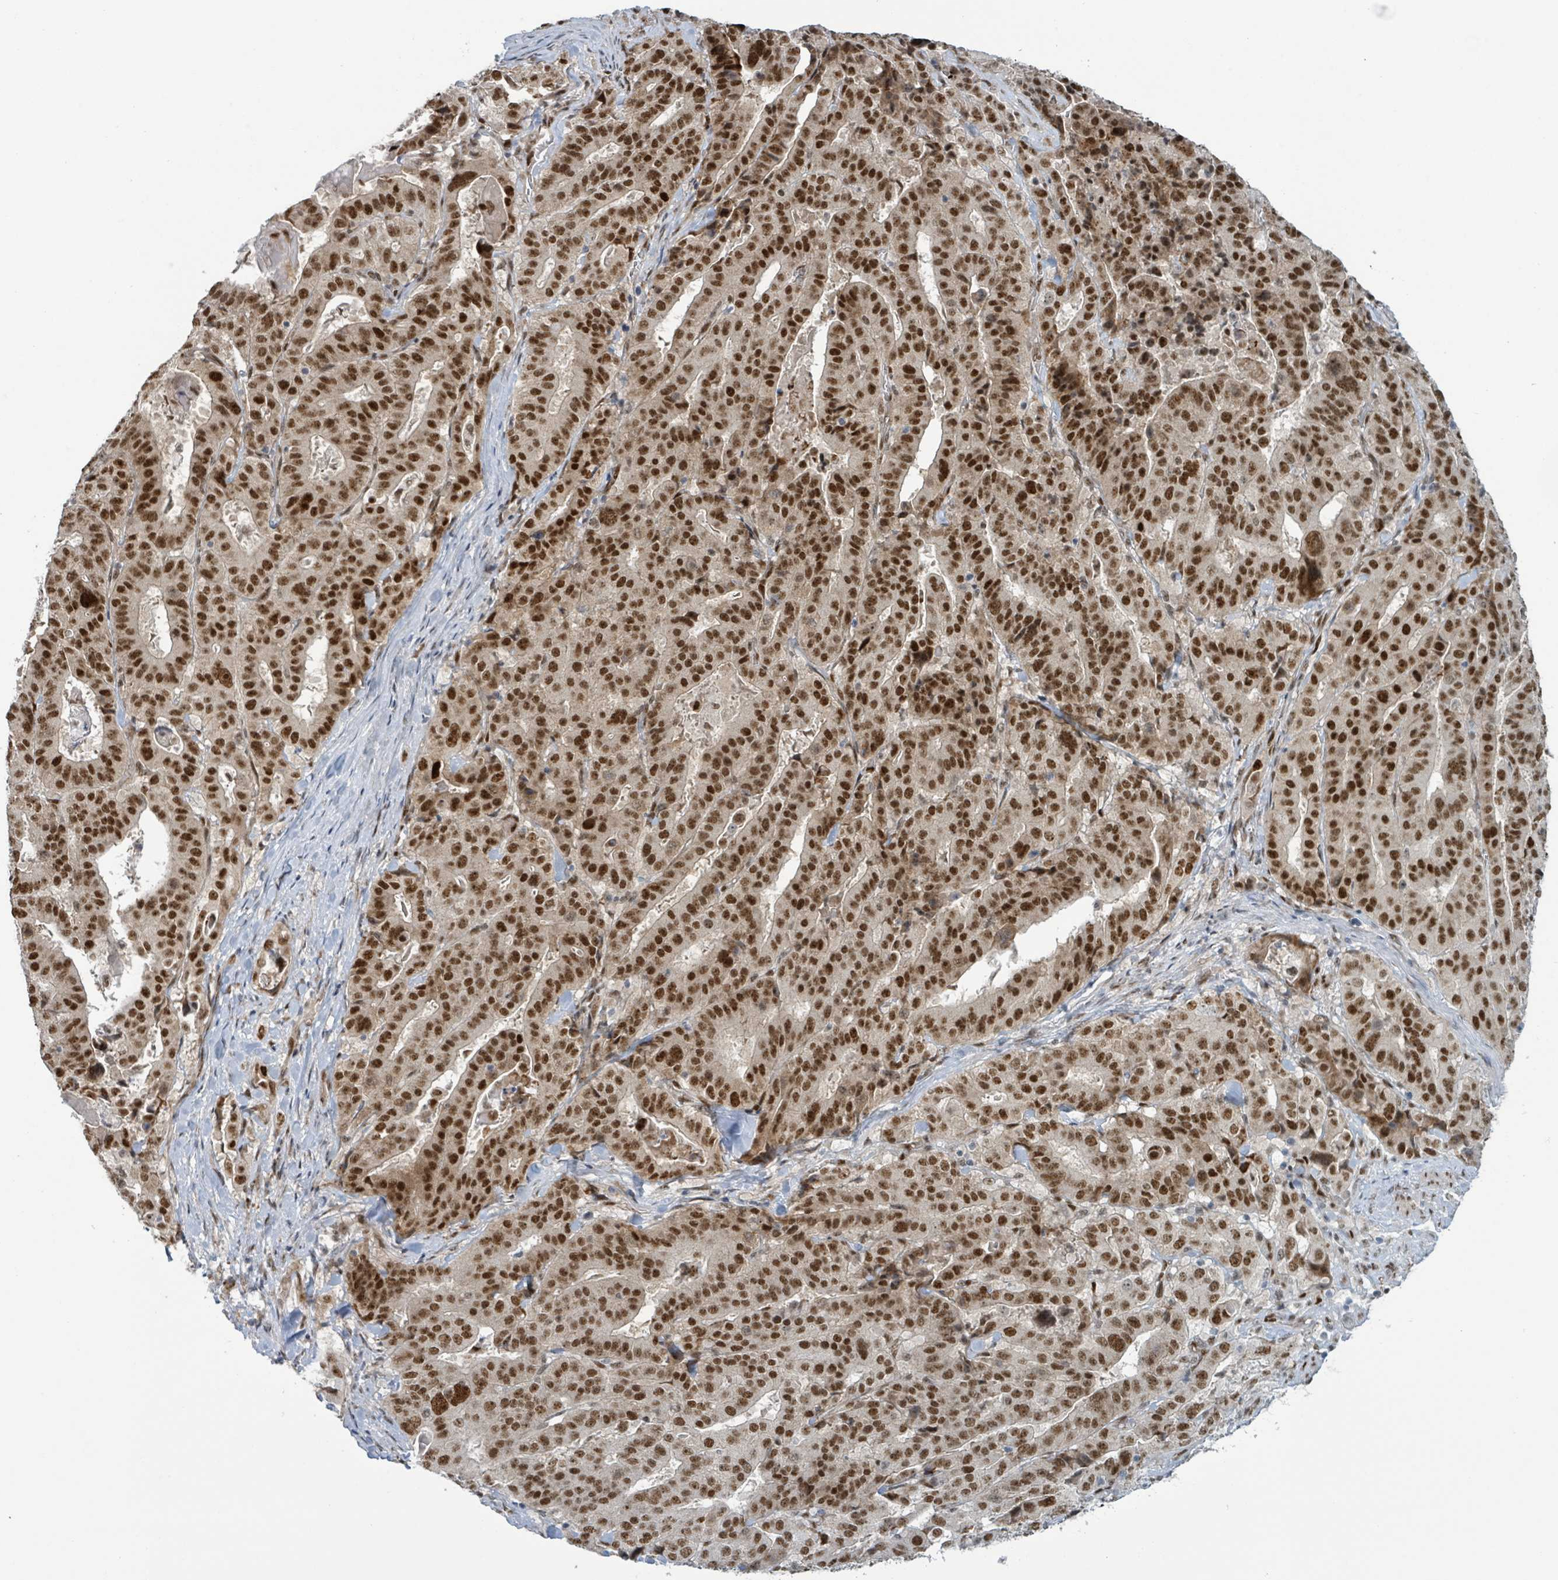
{"staining": {"intensity": "strong", "quantity": ">75%", "location": "nuclear"}, "tissue": "stomach cancer", "cell_type": "Tumor cells", "image_type": "cancer", "snomed": [{"axis": "morphology", "description": "Adenocarcinoma, NOS"}, {"axis": "topography", "description": "Stomach"}], "caption": "A high amount of strong nuclear staining is identified in about >75% of tumor cells in stomach cancer tissue.", "gene": "KLF3", "patient": {"sex": "male", "age": 48}}